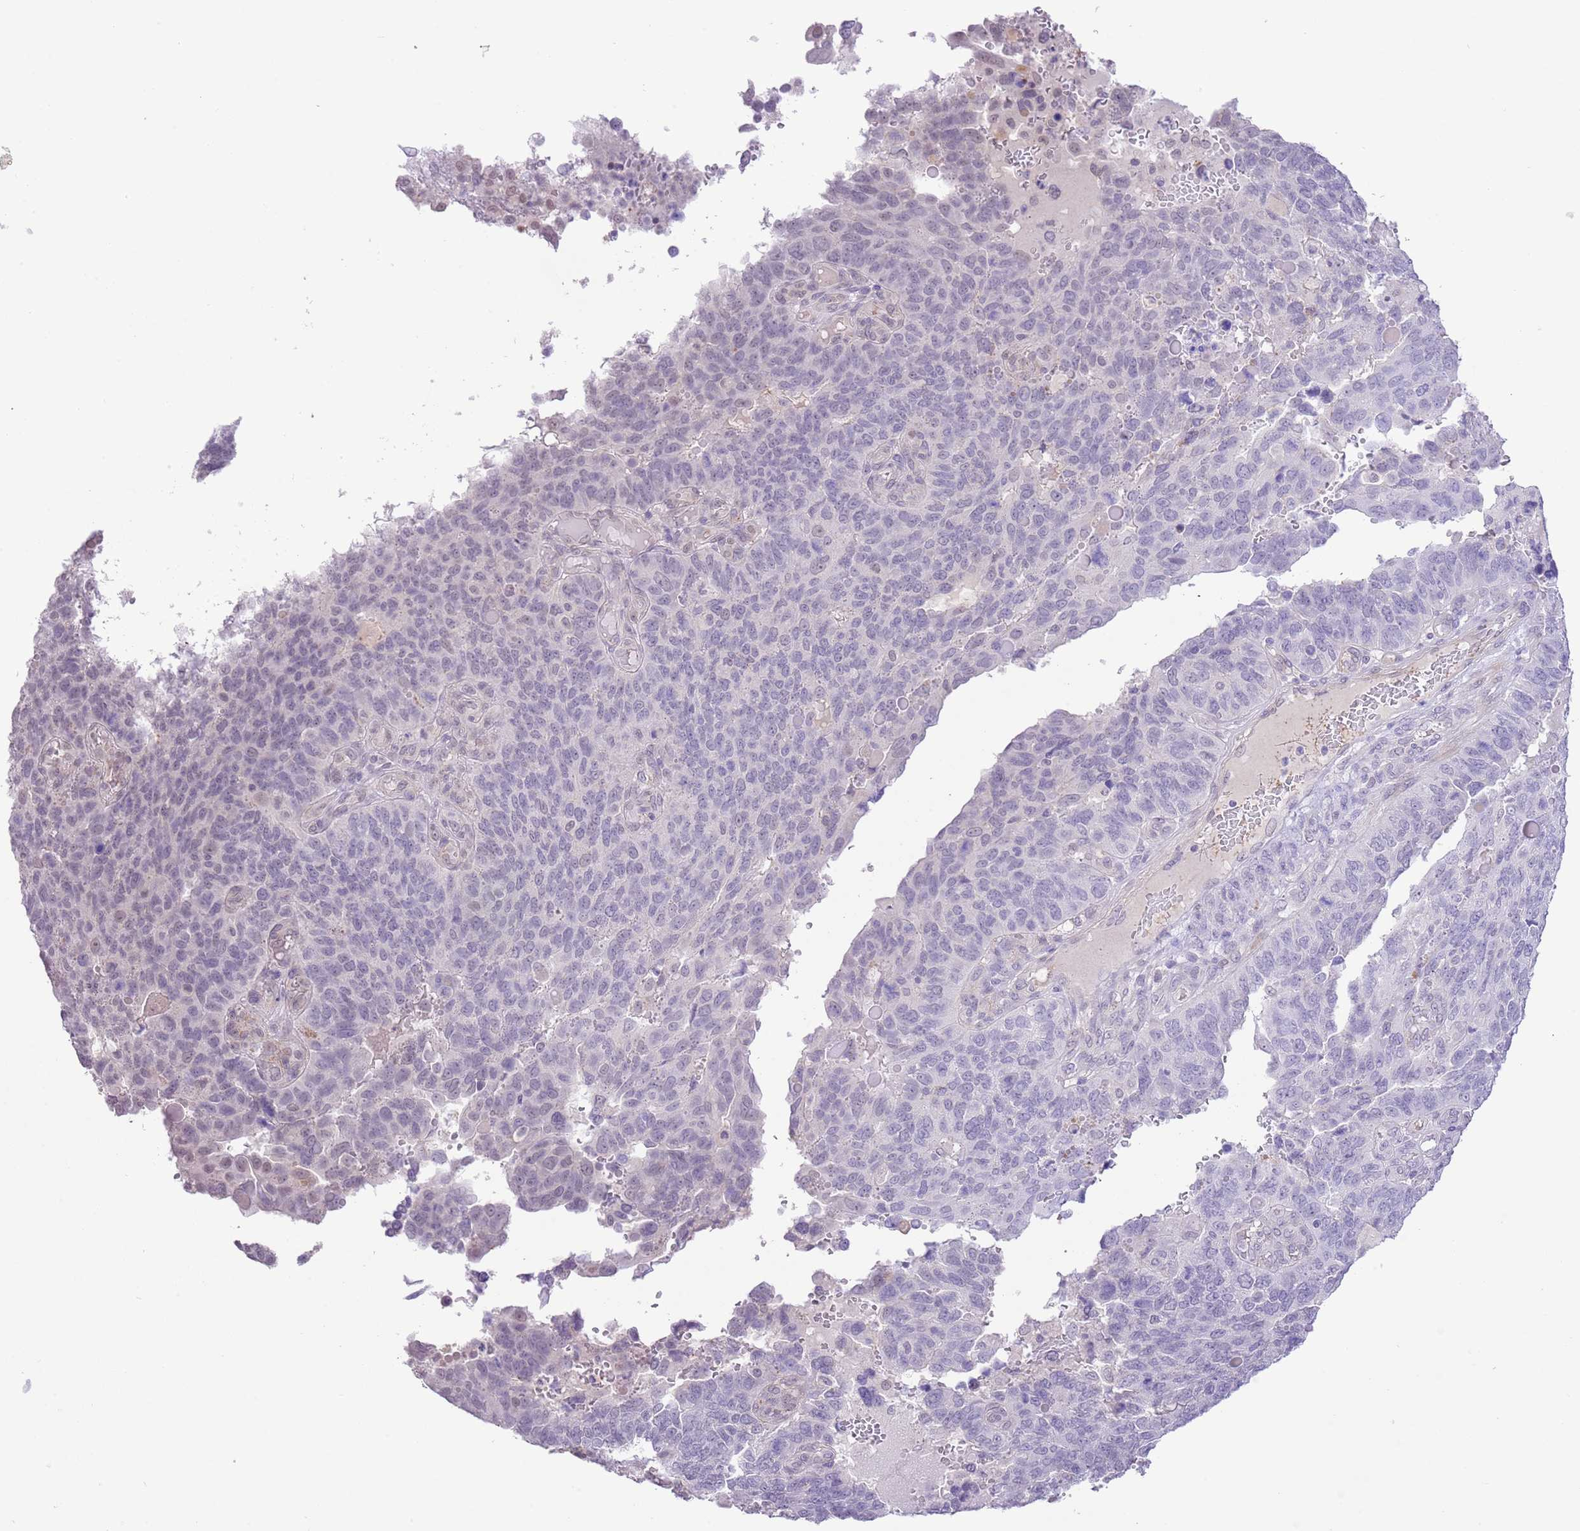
{"staining": {"intensity": "negative", "quantity": "none", "location": "none"}, "tissue": "endometrial cancer", "cell_type": "Tumor cells", "image_type": "cancer", "snomed": [{"axis": "morphology", "description": "Adenocarcinoma, NOS"}, {"axis": "topography", "description": "Endometrium"}], "caption": "DAB immunohistochemical staining of endometrial cancer demonstrates no significant expression in tumor cells.", "gene": "MIDN", "patient": {"sex": "female", "age": 66}}